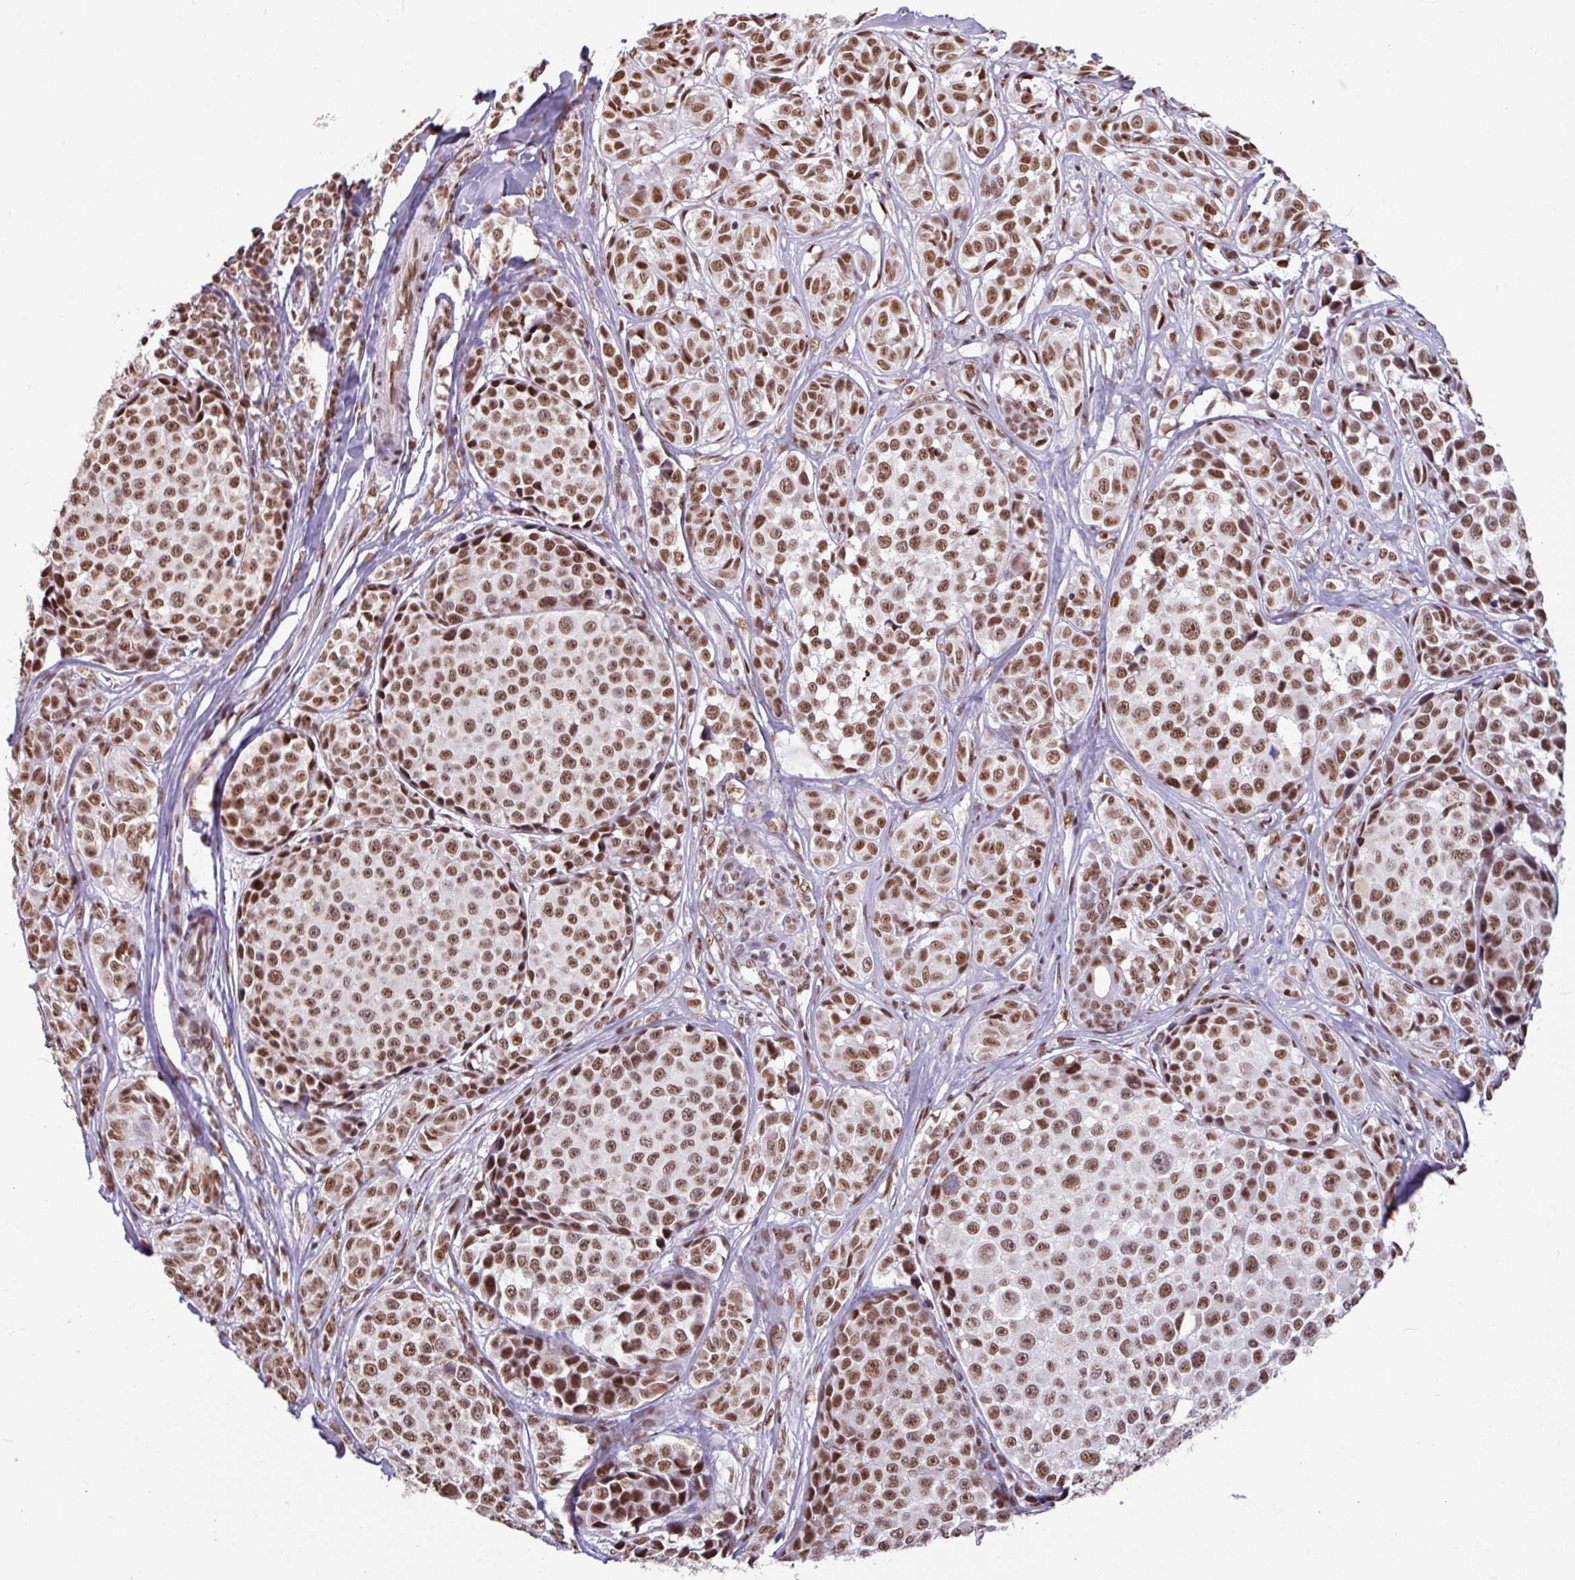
{"staining": {"intensity": "strong", "quantity": ">75%", "location": "nuclear"}, "tissue": "melanoma", "cell_type": "Tumor cells", "image_type": "cancer", "snomed": [{"axis": "morphology", "description": "Malignant melanoma, NOS"}, {"axis": "topography", "description": "Skin"}], "caption": "Protein staining of malignant melanoma tissue exhibits strong nuclear expression in approximately >75% of tumor cells.", "gene": "TDG", "patient": {"sex": "female", "age": 35}}